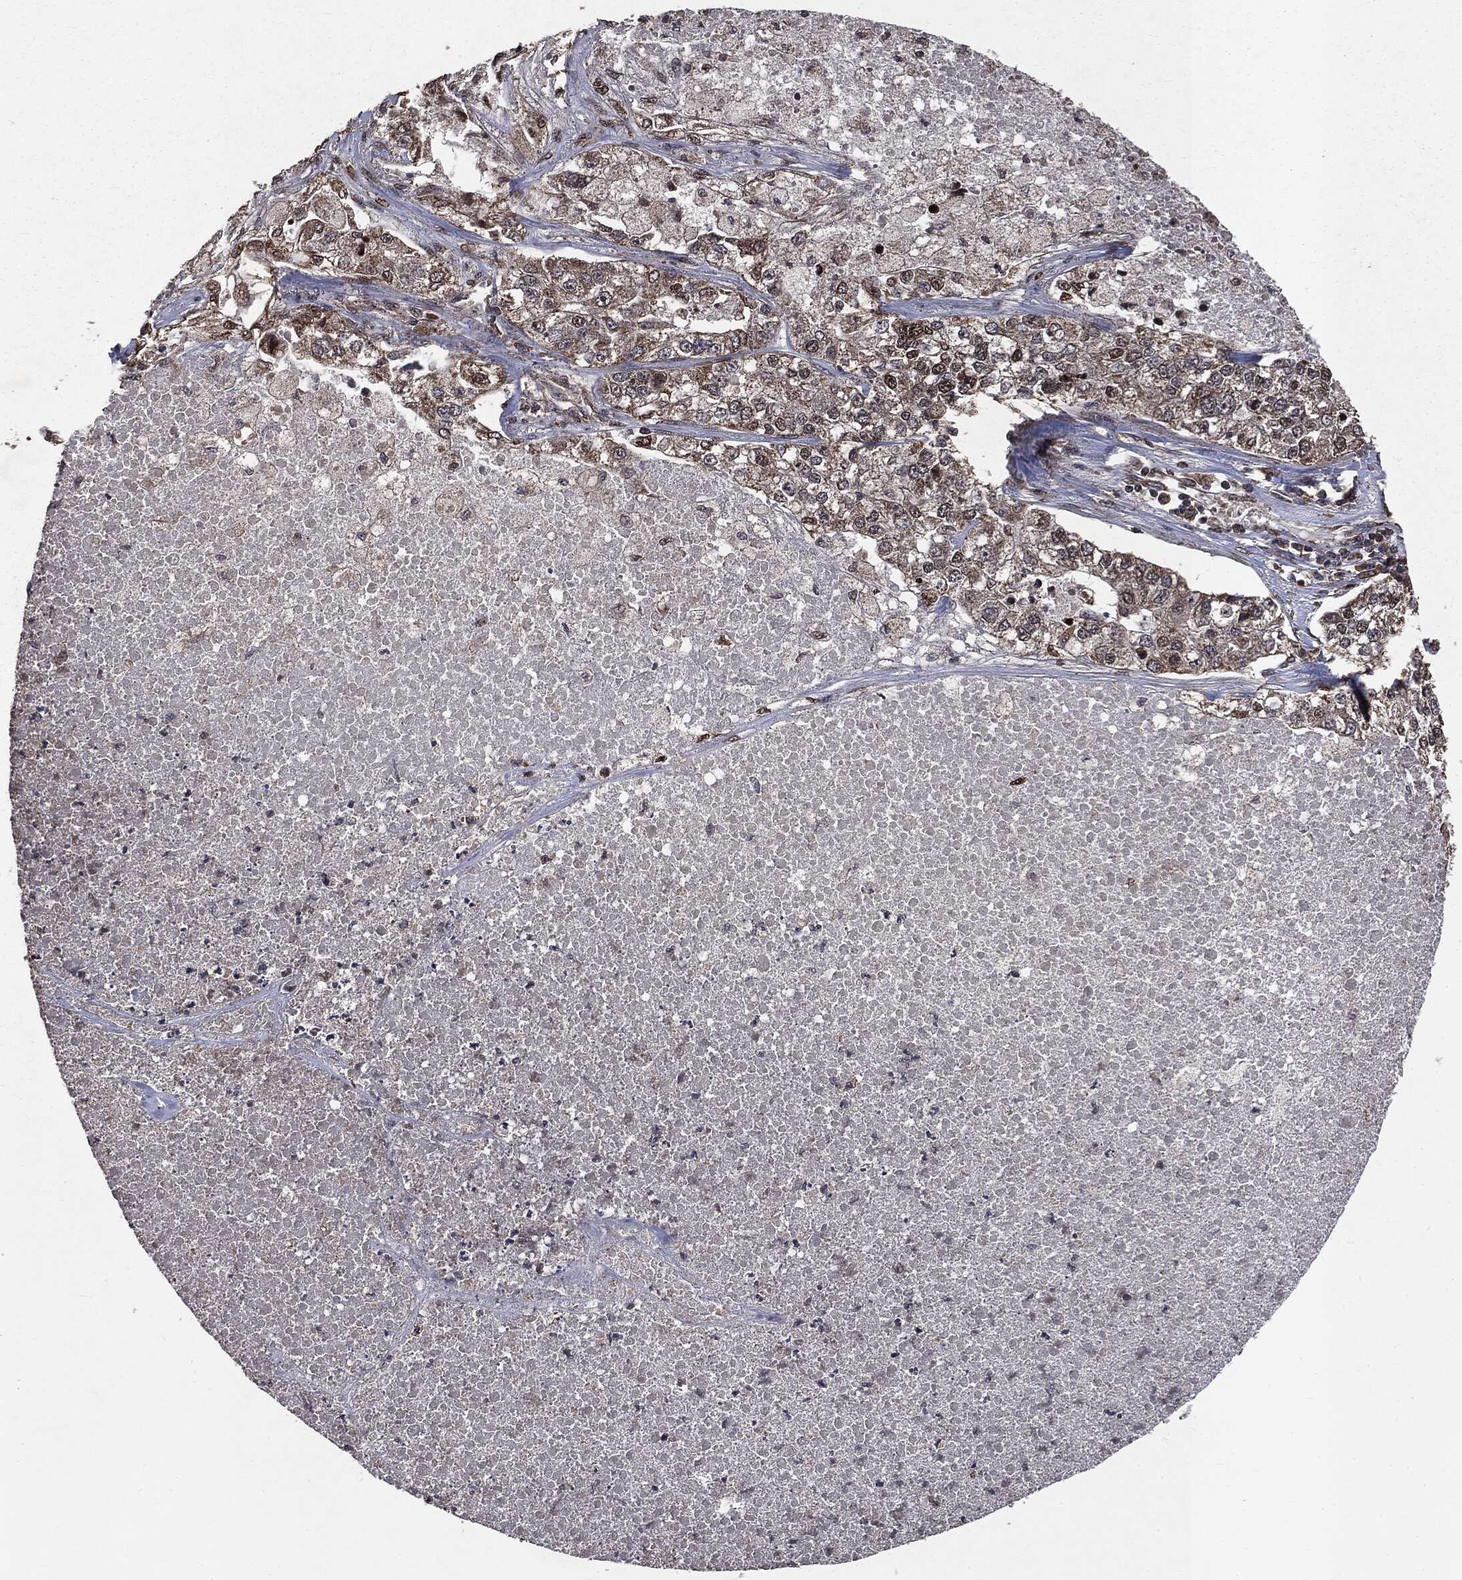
{"staining": {"intensity": "moderate", "quantity": "<25%", "location": "nuclear"}, "tissue": "lung cancer", "cell_type": "Tumor cells", "image_type": "cancer", "snomed": [{"axis": "morphology", "description": "Adenocarcinoma, NOS"}, {"axis": "topography", "description": "Lung"}], "caption": "Adenocarcinoma (lung) stained with a brown dye demonstrates moderate nuclear positive positivity in about <25% of tumor cells.", "gene": "PPP6R2", "patient": {"sex": "male", "age": 49}}